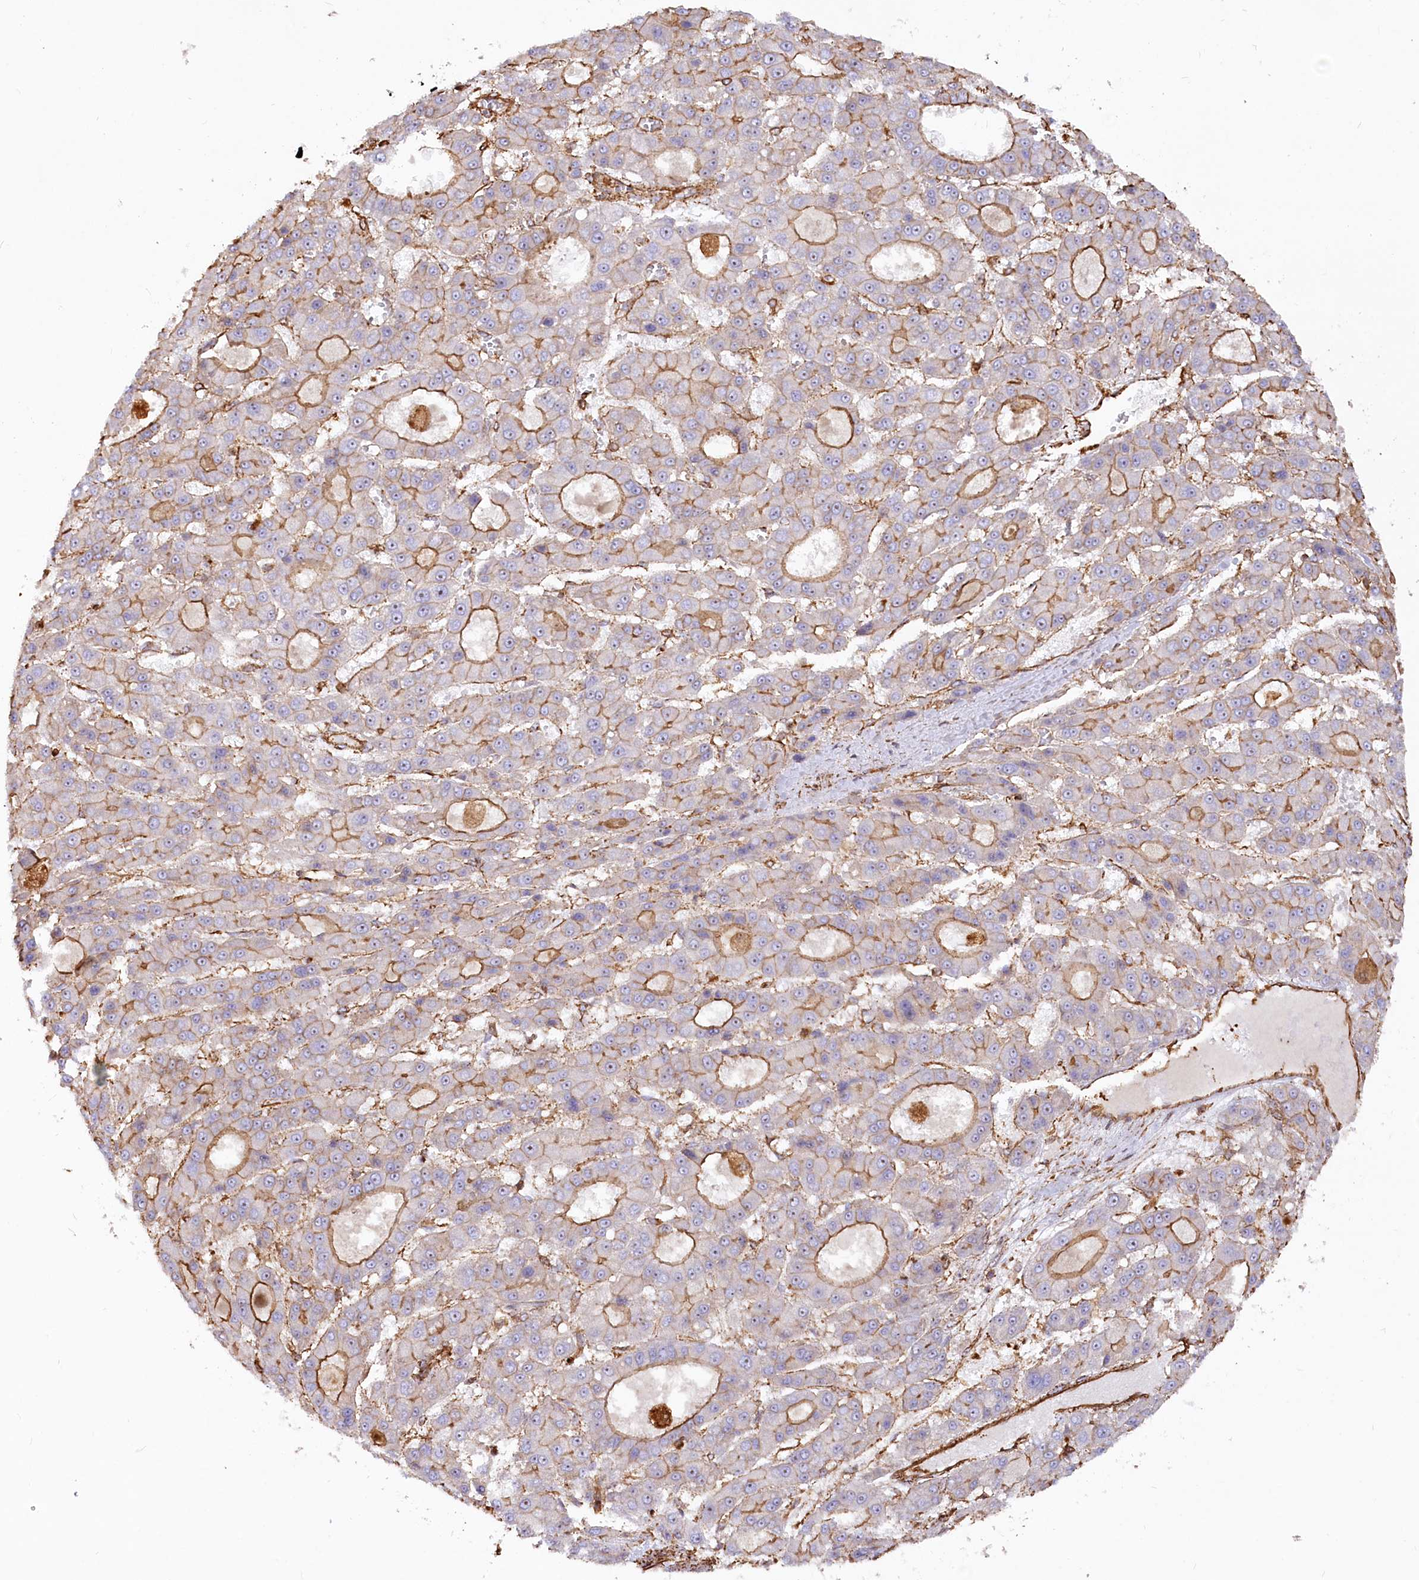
{"staining": {"intensity": "strong", "quantity": "<25%", "location": "cytoplasmic/membranous"}, "tissue": "liver cancer", "cell_type": "Tumor cells", "image_type": "cancer", "snomed": [{"axis": "morphology", "description": "Carcinoma, Hepatocellular, NOS"}, {"axis": "topography", "description": "Liver"}], "caption": "The photomicrograph exhibits immunohistochemical staining of liver cancer (hepatocellular carcinoma). There is strong cytoplasmic/membranous expression is present in about <25% of tumor cells.", "gene": "WDR36", "patient": {"sex": "male", "age": 70}}